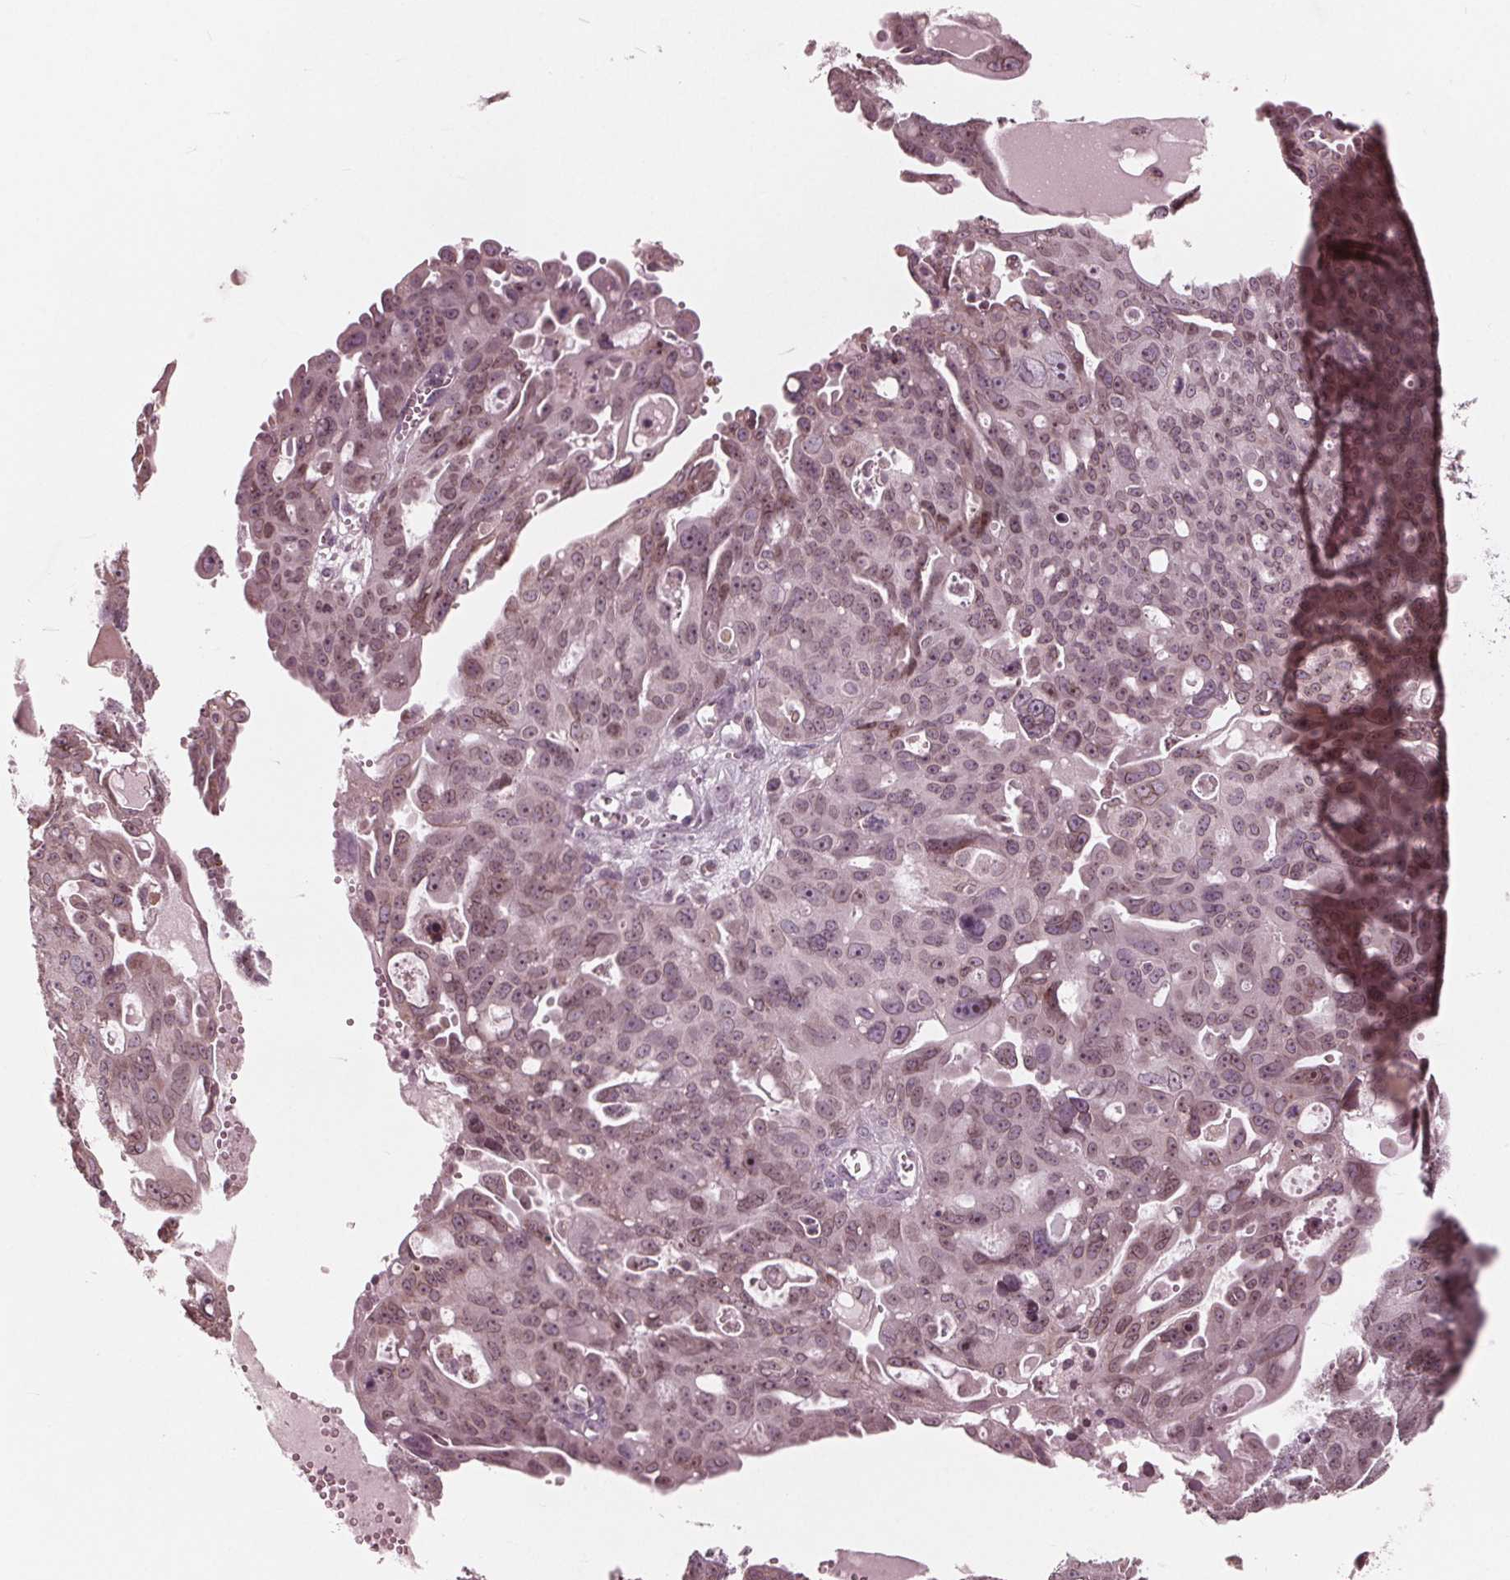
{"staining": {"intensity": "weak", "quantity": ">75%", "location": "cytoplasmic/membranous,nuclear"}, "tissue": "ovarian cancer", "cell_type": "Tumor cells", "image_type": "cancer", "snomed": [{"axis": "morphology", "description": "Carcinoma, endometroid"}, {"axis": "topography", "description": "Ovary"}], "caption": "This photomicrograph demonstrates immunohistochemistry (IHC) staining of human ovarian cancer (endometroid carcinoma), with low weak cytoplasmic/membranous and nuclear positivity in approximately >75% of tumor cells.", "gene": "NUP210", "patient": {"sex": "female", "age": 70}}